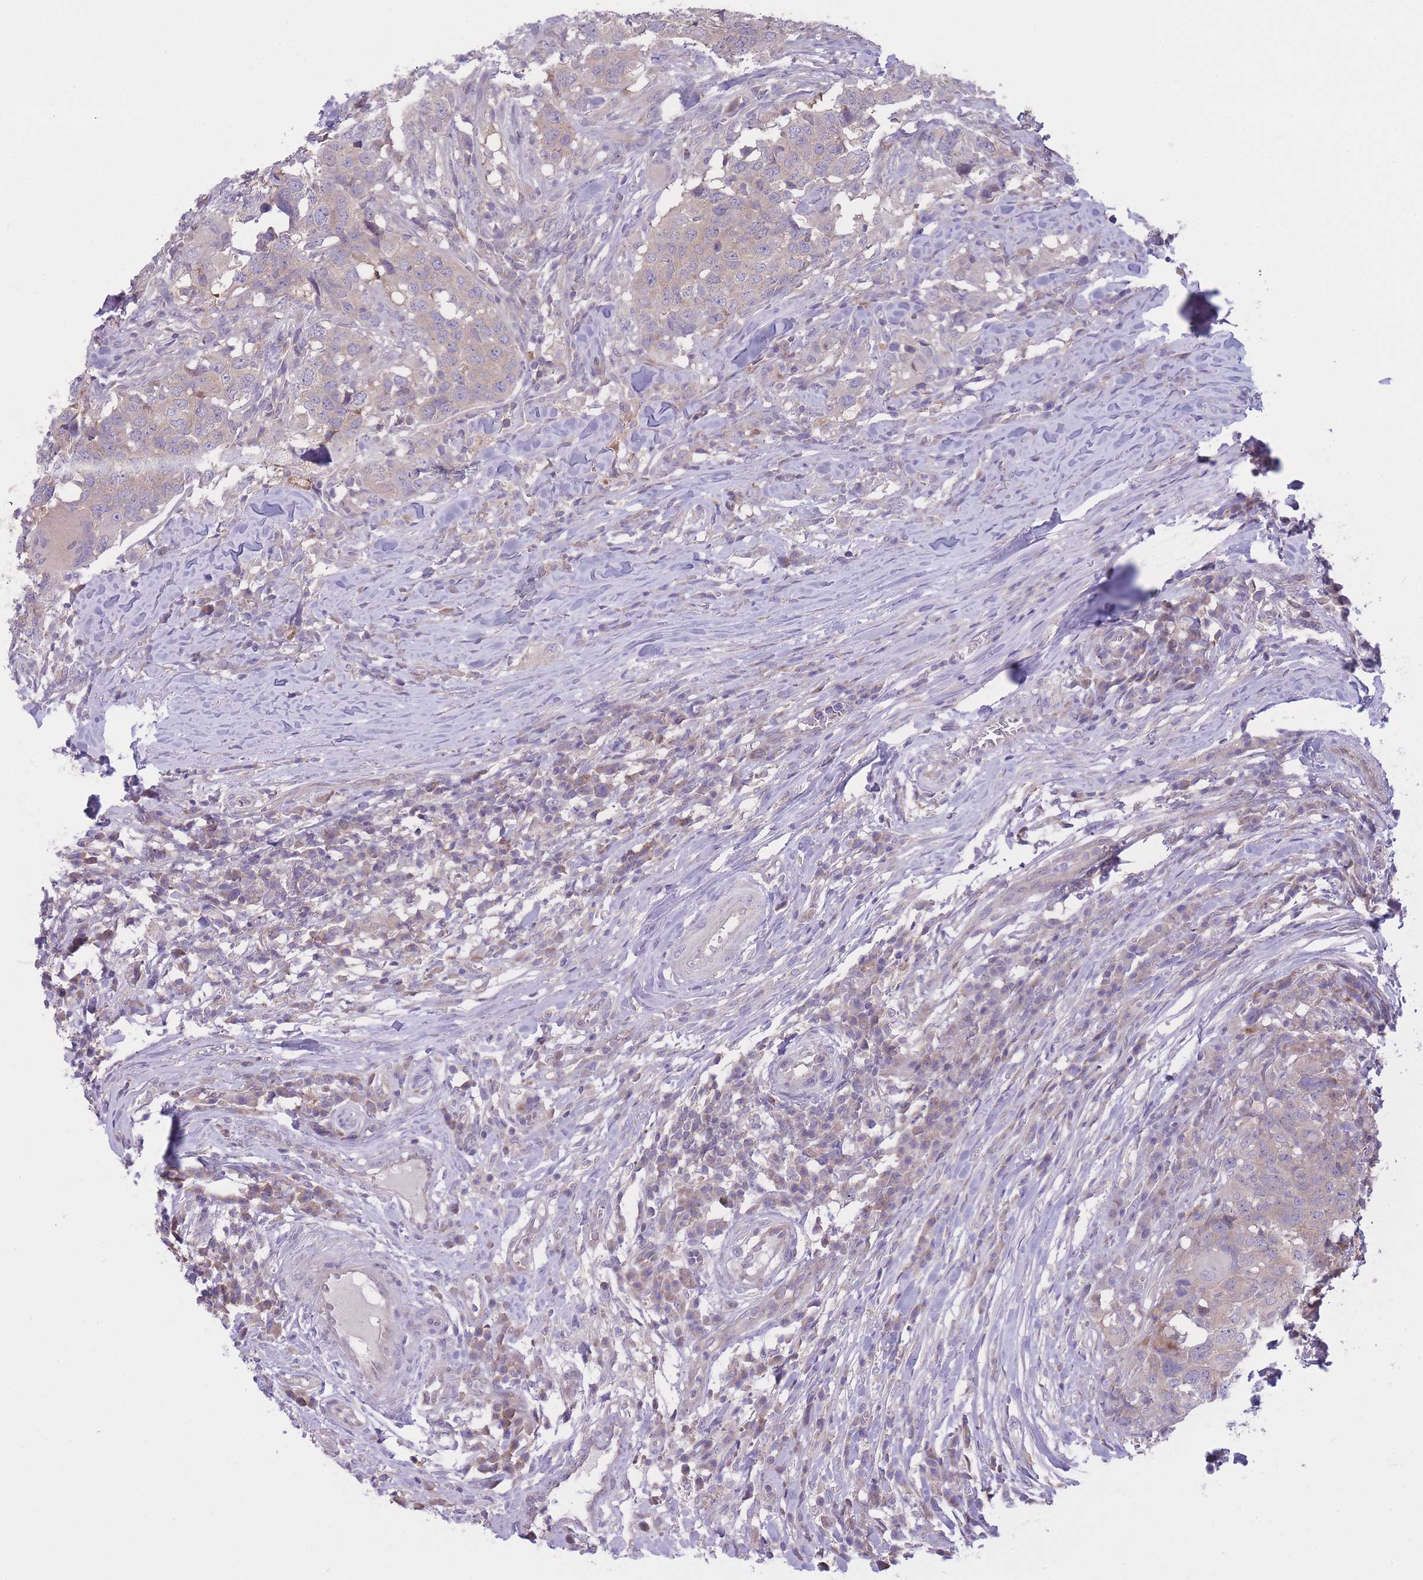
{"staining": {"intensity": "weak", "quantity": ">75%", "location": "cytoplasmic/membranous"}, "tissue": "head and neck cancer", "cell_type": "Tumor cells", "image_type": "cancer", "snomed": [{"axis": "morphology", "description": "Normal tissue, NOS"}, {"axis": "morphology", "description": "Squamous cell carcinoma, NOS"}, {"axis": "topography", "description": "Skeletal muscle"}, {"axis": "topography", "description": "Vascular tissue"}, {"axis": "topography", "description": "Peripheral nerve tissue"}, {"axis": "topography", "description": "Head-Neck"}], "caption": "Brown immunohistochemical staining in human squamous cell carcinoma (head and neck) reveals weak cytoplasmic/membranous staining in about >75% of tumor cells.", "gene": "CCT6B", "patient": {"sex": "male", "age": 66}}